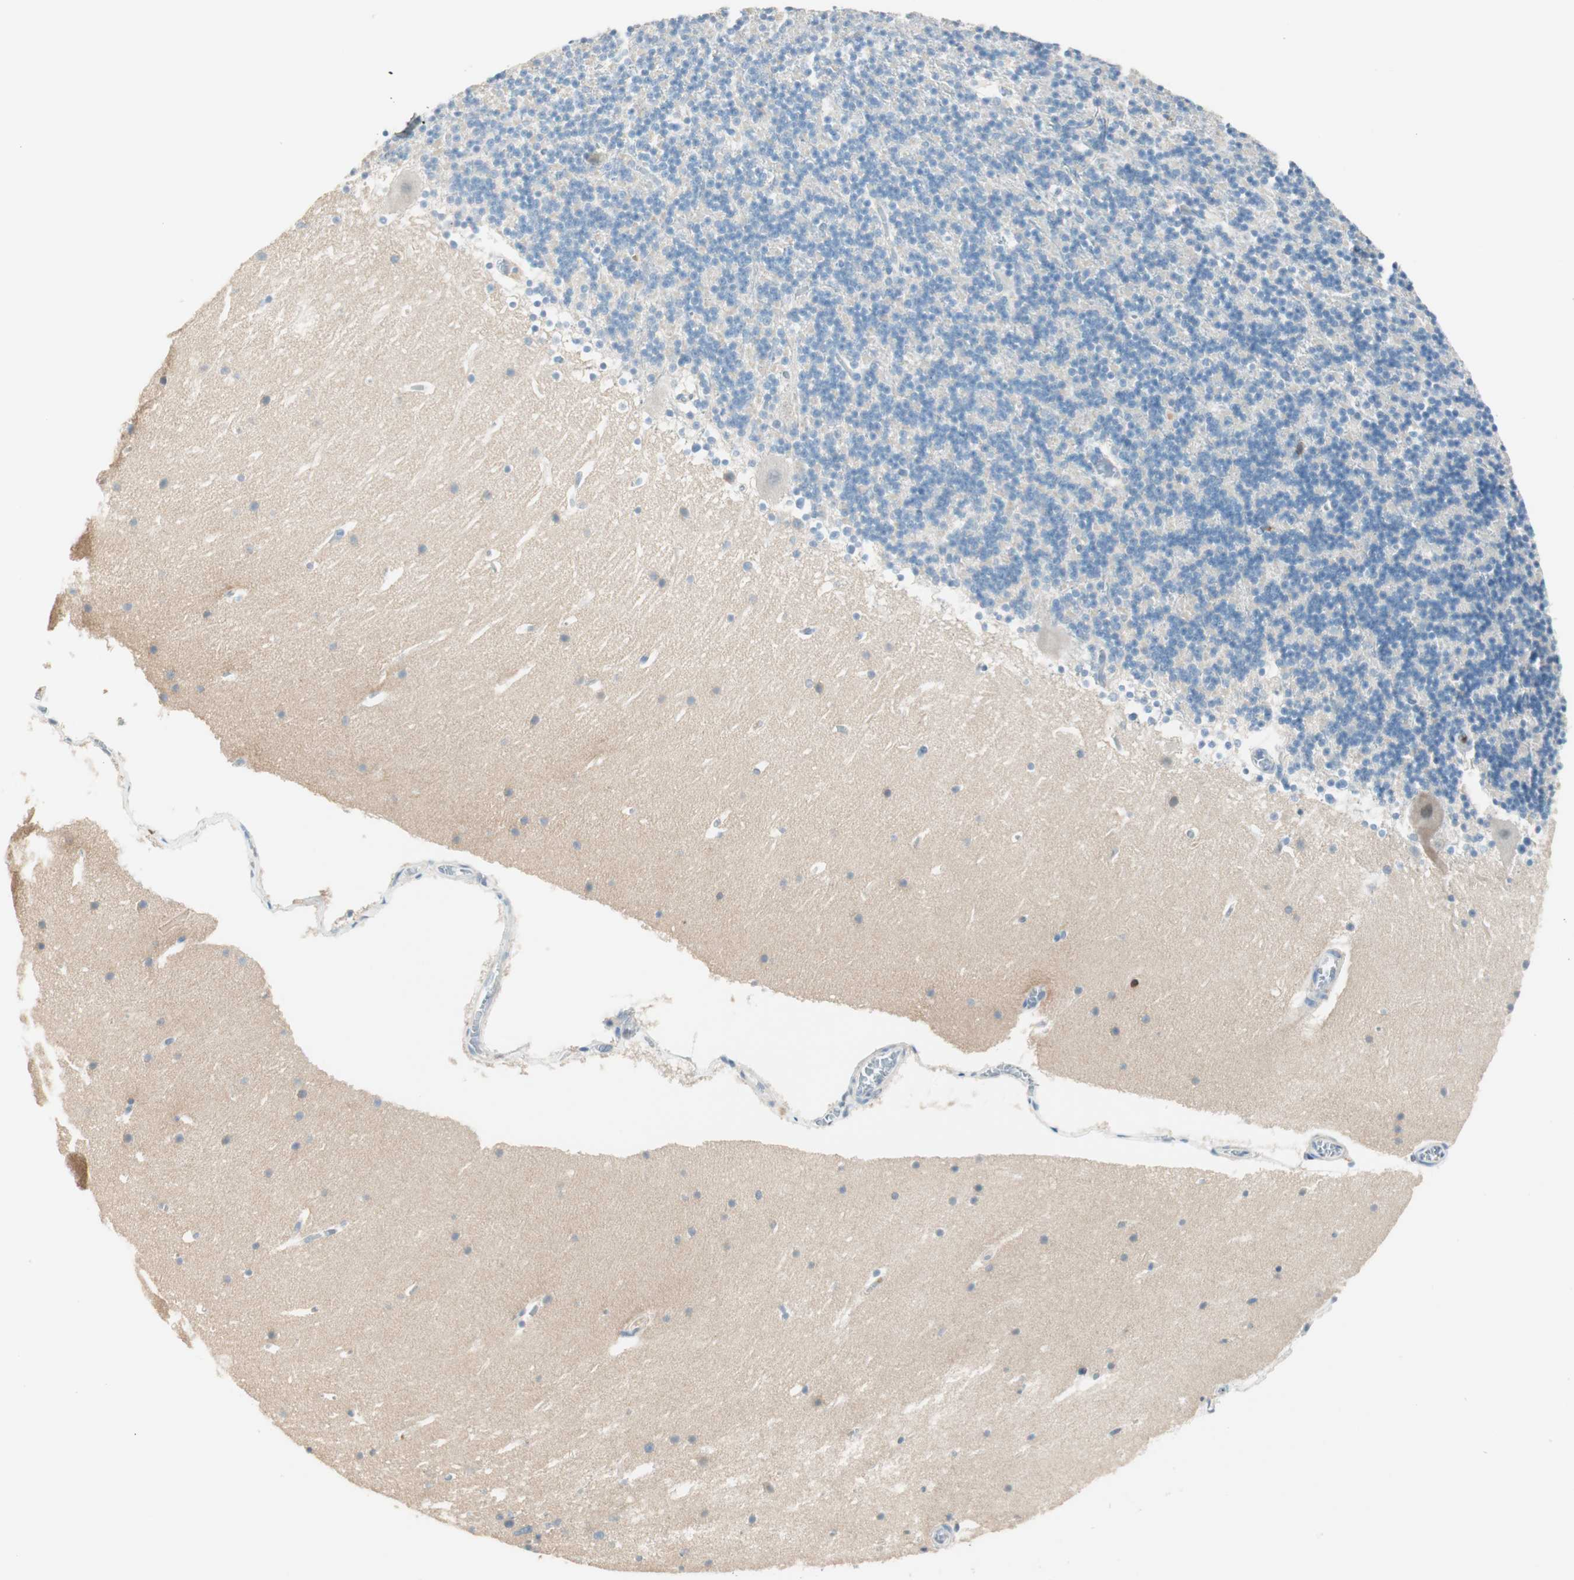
{"staining": {"intensity": "negative", "quantity": "none", "location": "none"}, "tissue": "cerebellum", "cell_type": "Cells in granular layer", "image_type": "normal", "snomed": [{"axis": "morphology", "description": "Normal tissue, NOS"}, {"axis": "topography", "description": "Cerebellum"}], "caption": "Immunohistochemical staining of normal human cerebellum reveals no significant positivity in cells in granular layer. (DAB immunohistochemistry (IHC) visualized using brightfield microscopy, high magnification).", "gene": "HPGD", "patient": {"sex": "male", "age": 45}}